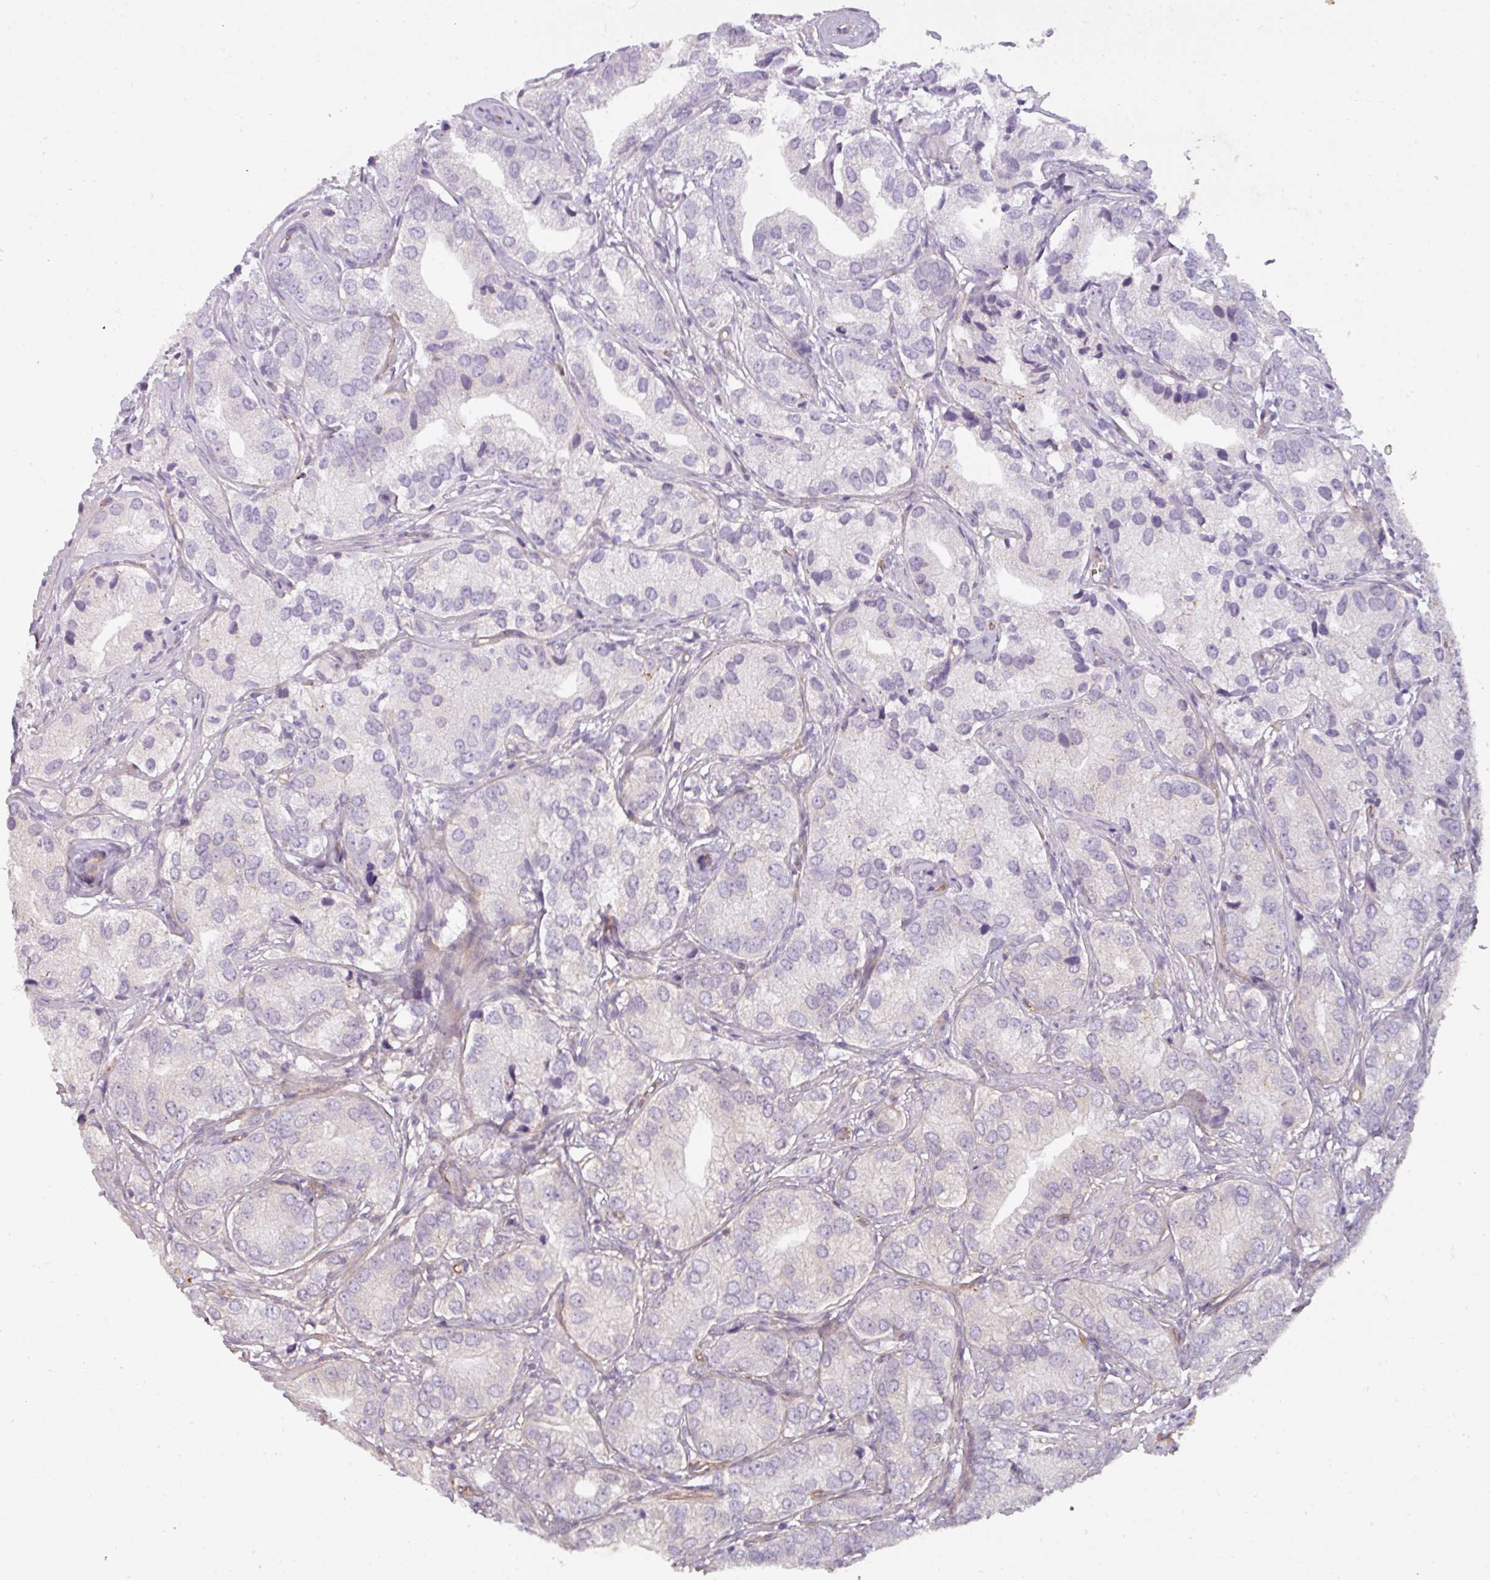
{"staining": {"intensity": "negative", "quantity": "none", "location": "none"}, "tissue": "prostate cancer", "cell_type": "Tumor cells", "image_type": "cancer", "snomed": [{"axis": "morphology", "description": "Adenocarcinoma, High grade"}, {"axis": "topography", "description": "Prostate"}], "caption": "Prostate cancer (adenocarcinoma (high-grade)) stained for a protein using IHC demonstrates no staining tumor cells.", "gene": "BUD23", "patient": {"sex": "male", "age": 82}}